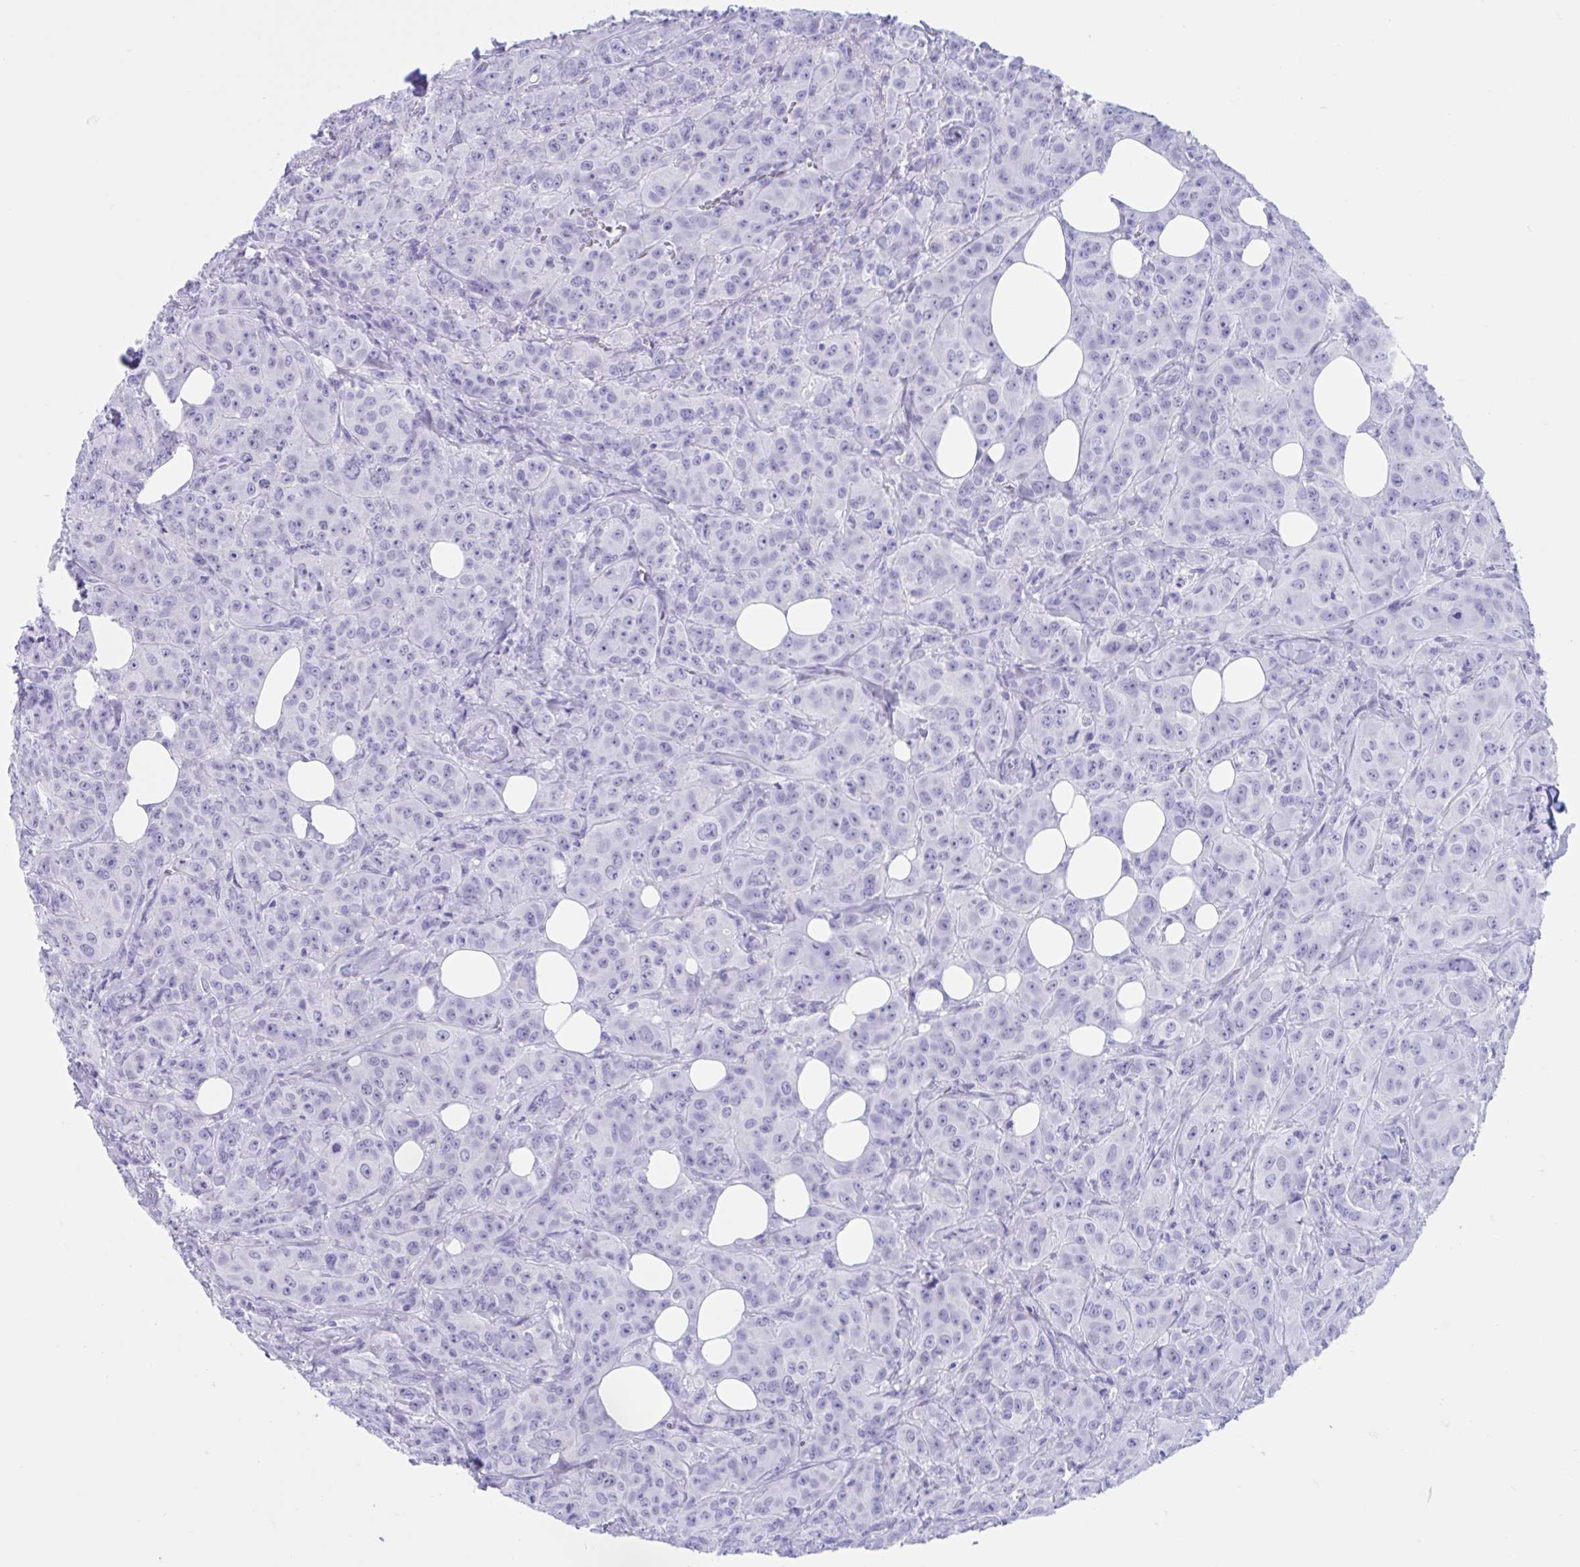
{"staining": {"intensity": "negative", "quantity": "none", "location": "none"}, "tissue": "breast cancer", "cell_type": "Tumor cells", "image_type": "cancer", "snomed": [{"axis": "morphology", "description": "Normal tissue, NOS"}, {"axis": "morphology", "description": "Duct carcinoma"}, {"axis": "topography", "description": "Breast"}], "caption": "The immunohistochemistry micrograph has no significant staining in tumor cells of breast cancer (intraductal carcinoma) tissue. Nuclei are stained in blue.", "gene": "TMEM35A", "patient": {"sex": "female", "age": 43}}